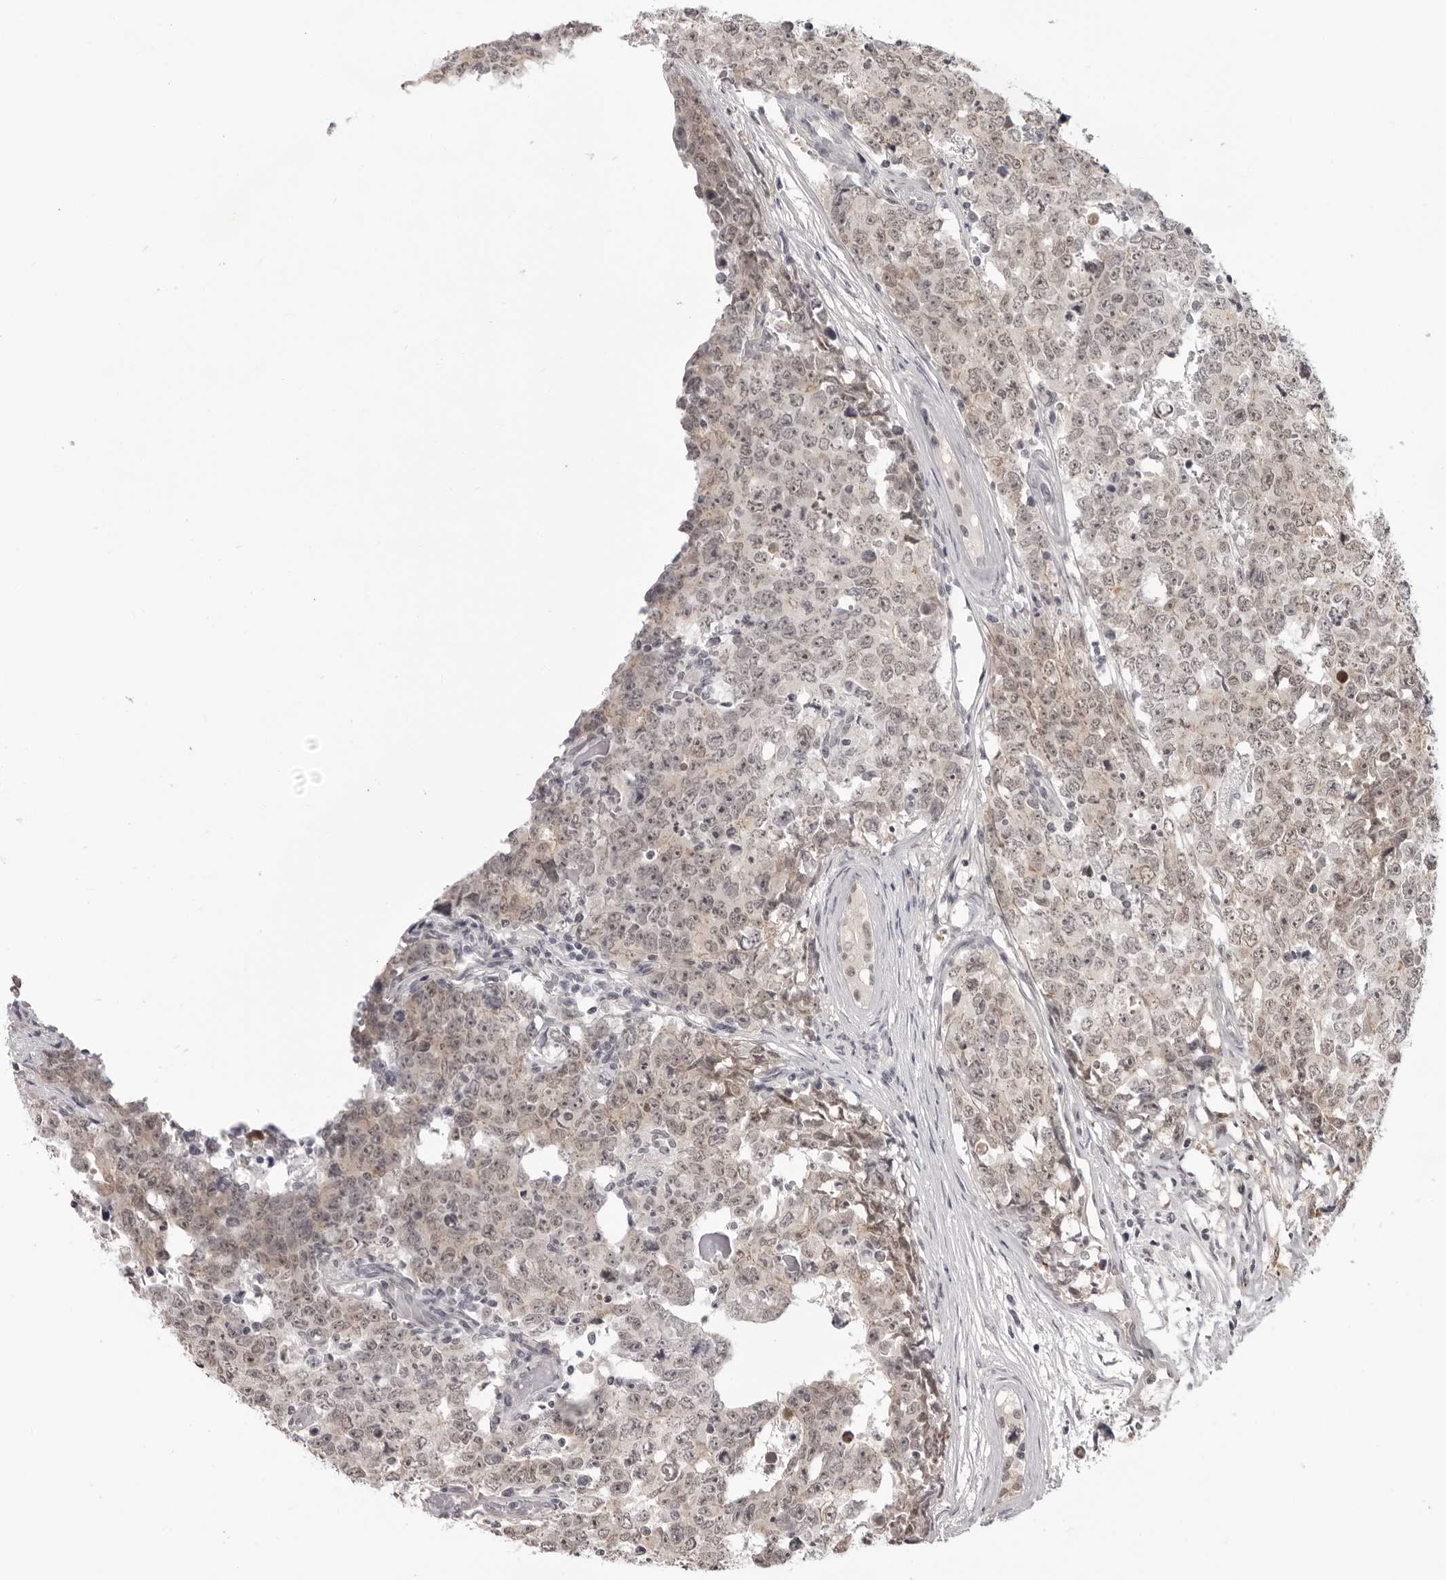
{"staining": {"intensity": "weak", "quantity": ">75%", "location": "nuclear"}, "tissue": "testis cancer", "cell_type": "Tumor cells", "image_type": "cancer", "snomed": [{"axis": "morphology", "description": "Carcinoma, Embryonal, NOS"}, {"axis": "topography", "description": "Testis"}], "caption": "Protein staining of testis cancer tissue shows weak nuclear staining in approximately >75% of tumor cells. (IHC, brightfield microscopy, high magnification).", "gene": "SRGAP2", "patient": {"sex": "male", "age": 28}}